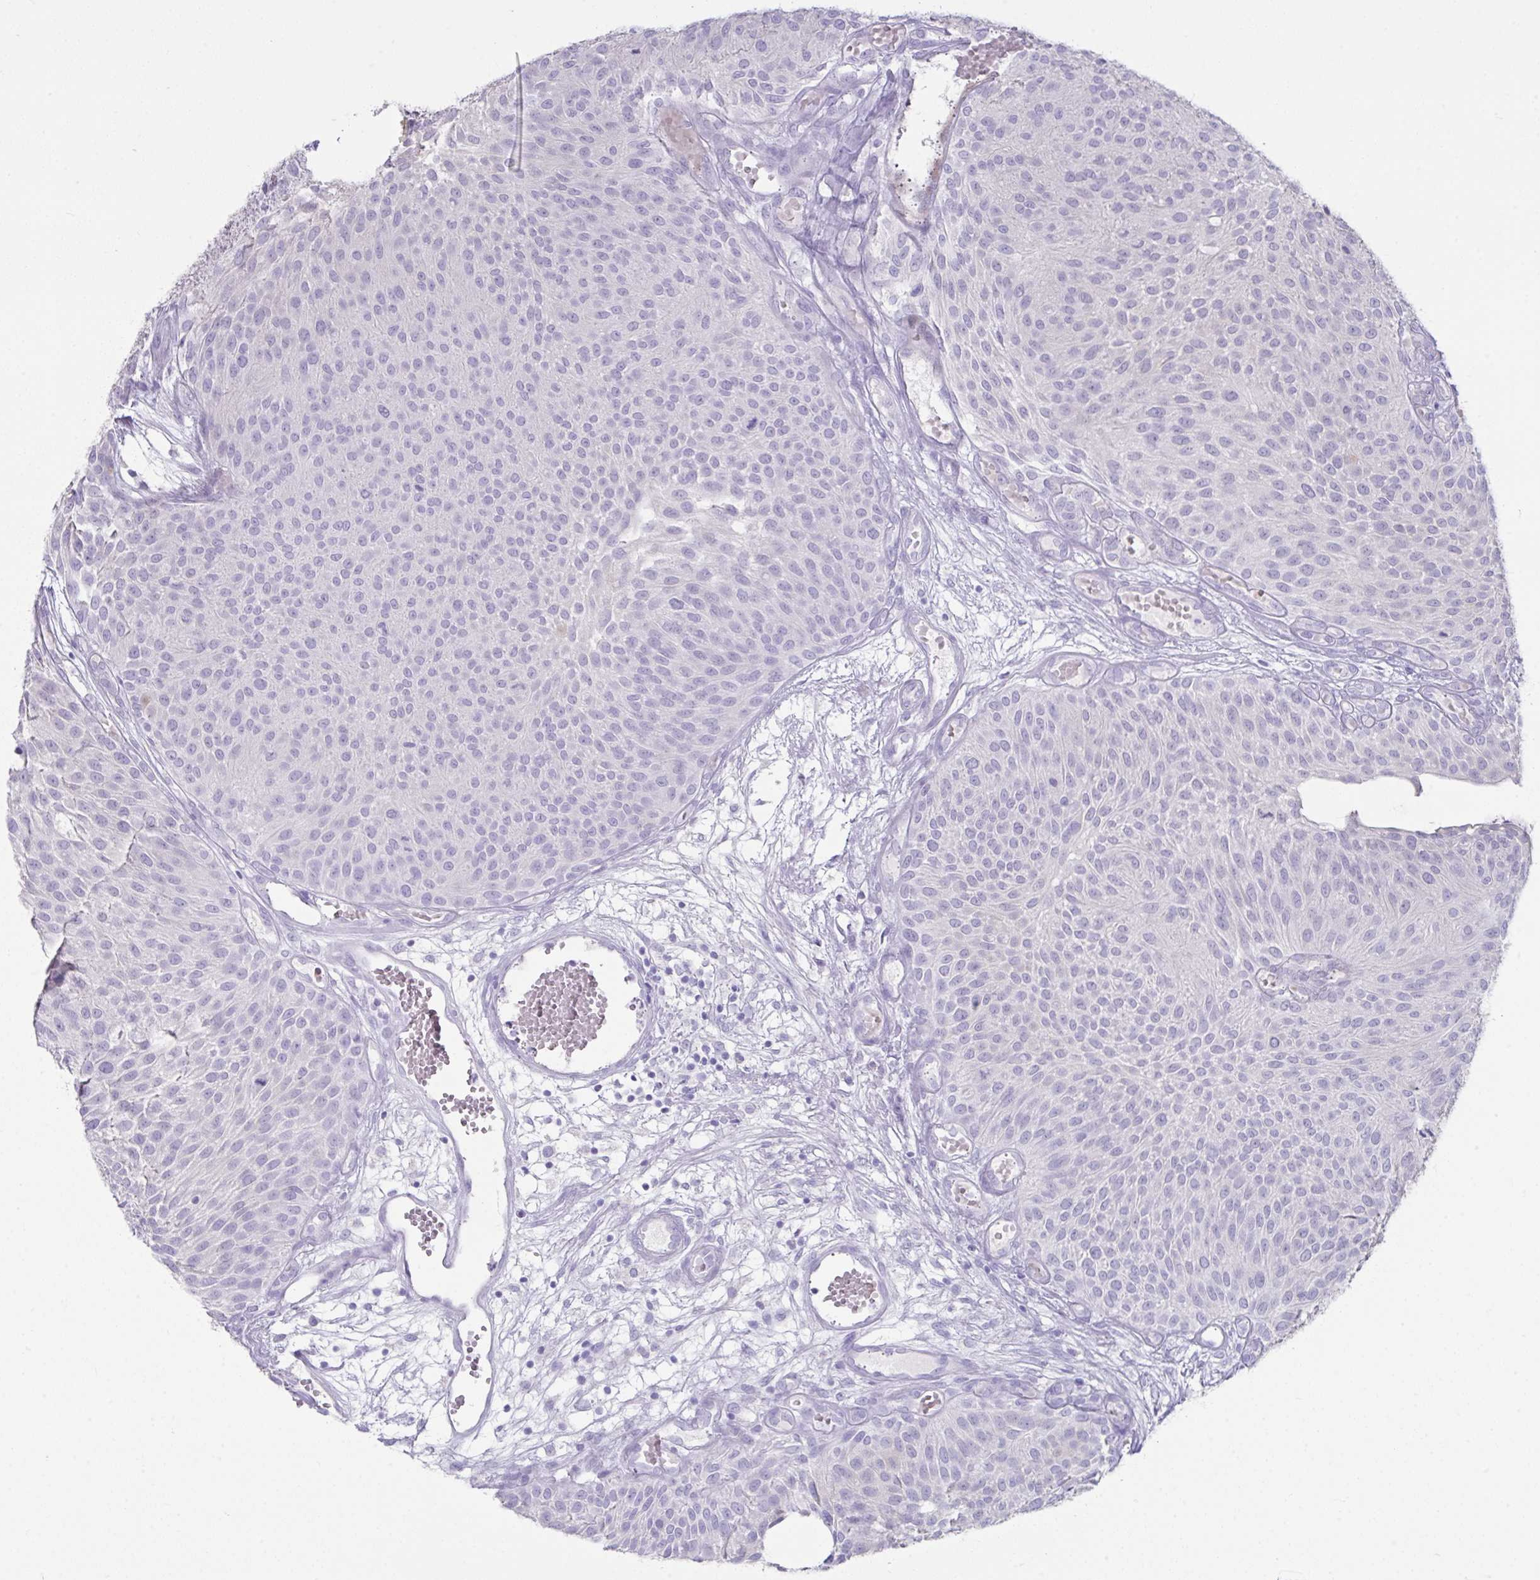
{"staining": {"intensity": "negative", "quantity": "none", "location": "none"}, "tissue": "urothelial cancer", "cell_type": "Tumor cells", "image_type": "cancer", "snomed": [{"axis": "morphology", "description": "Urothelial carcinoma, NOS"}, {"axis": "topography", "description": "Urinary bladder"}], "caption": "An image of human urothelial cancer is negative for staining in tumor cells.", "gene": "PSCA", "patient": {"sex": "male", "age": 84}}